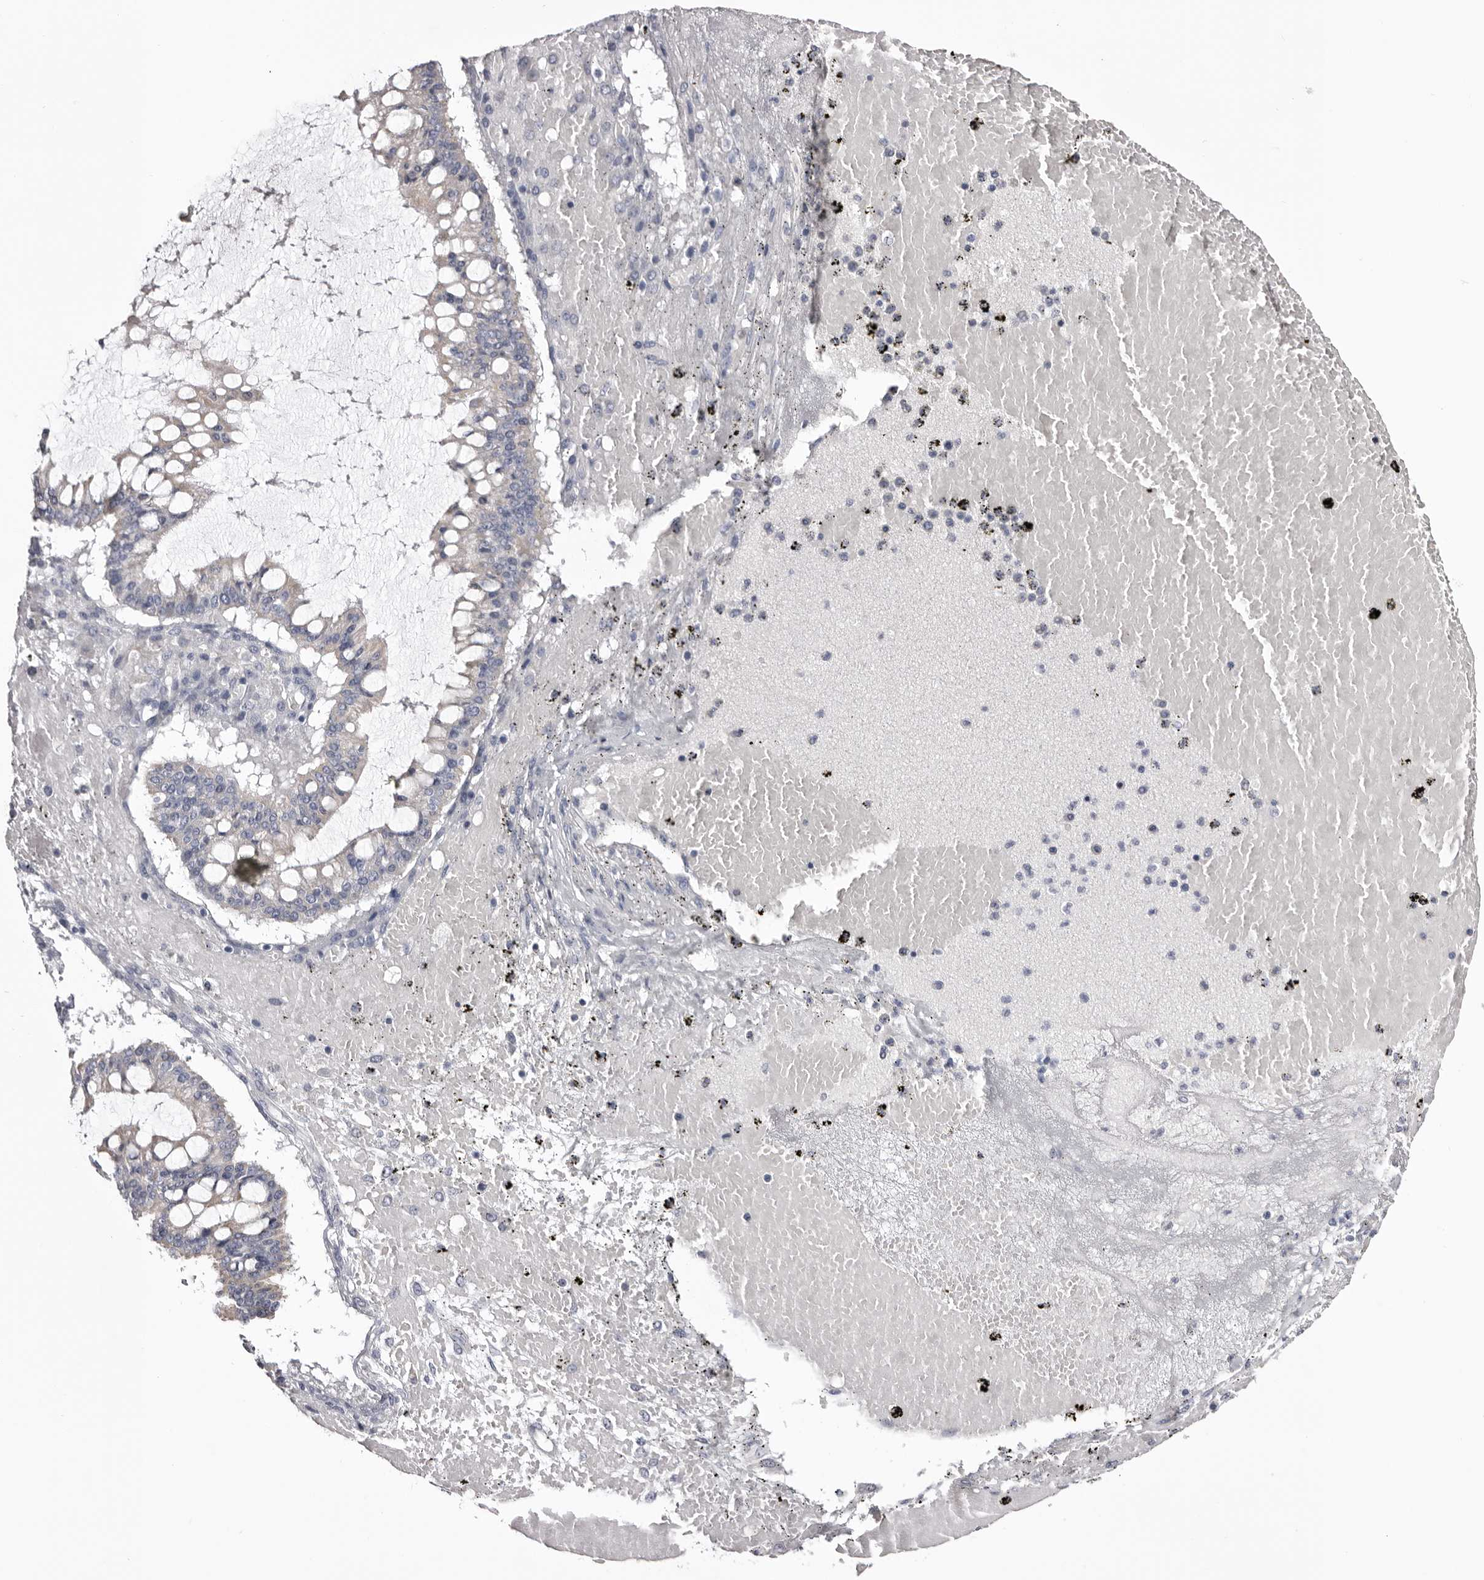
{"staining": {"intensity": "negative", "quantity": "none", "location": "none"}, "tissue": "ovarian cancer", "cell_type": "Tumor cells", "image_type": "cancer", "snomed": [{"axis": "morphology", "description": "Cystadenocarcinoma, mucinous, NOS"}, {"axis": "topography", "description": "Ovary"}], "caption": "IHC of ovarian cancer (mucinous cystadenocarcinoma) reveals no positivity in tumor cells.", "gene": "CASQ1", "patient": {"sex": "female", "age": 73}}